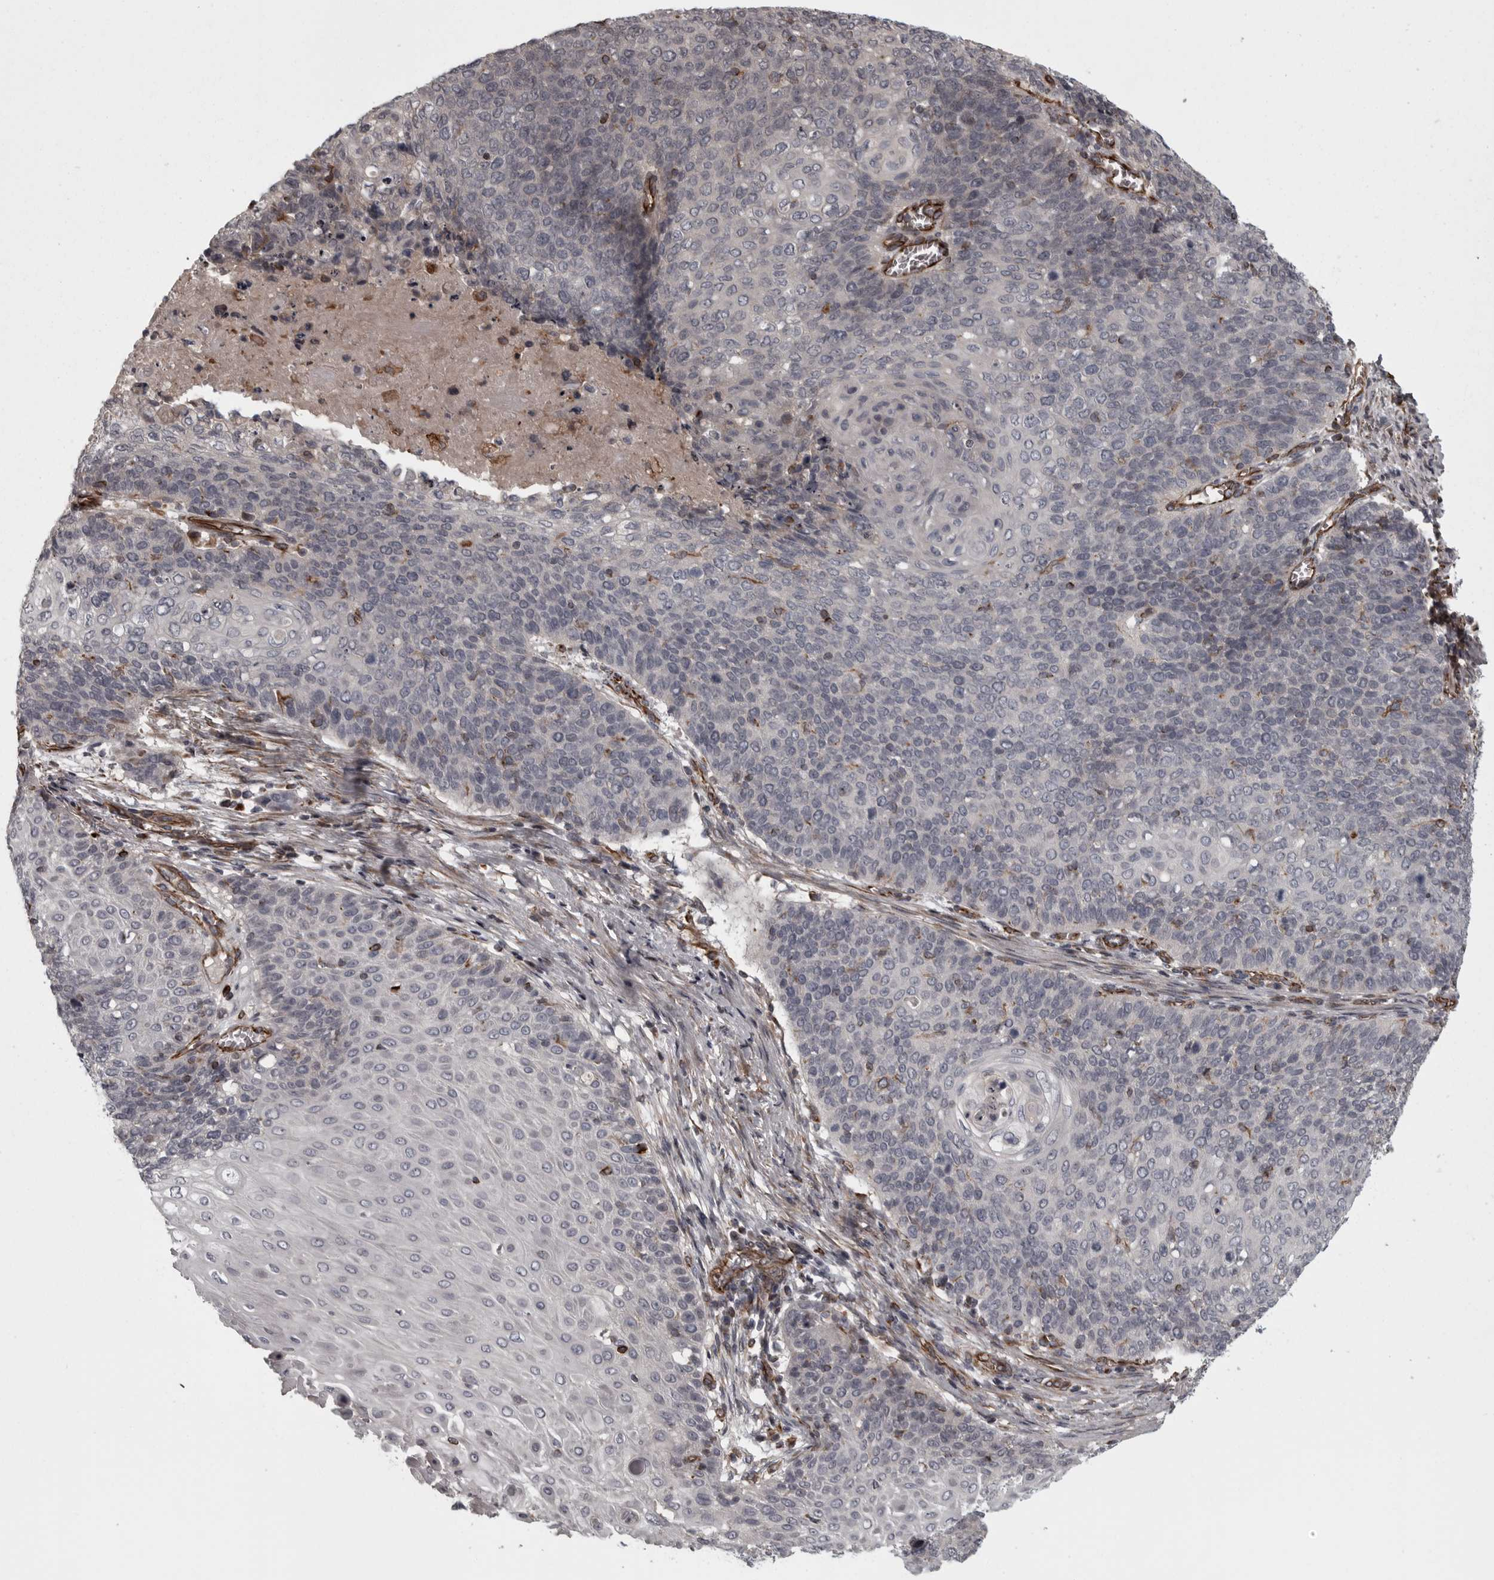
{"staining": {"intensity": "negative", "quantity": "none", "location": "none"}, "tissue": "cervical cancer", "cell_type": "Tumor cells", "image_type": "cancer", "snomed": [{"axis": "morphology", "description": "Squamous cell carcinoma, NOS"}, {"axis": "topography", "description": "Cervix"}], "caption": "Immunohistochemistry (IHC) photomicrograph of human cervical cancer (squamous cell carcinoma) stained for a protein (brown), which demonstrates no expression in tumor cells. (DAB immunohistochemistry, high magnification).", "gene": "FAAP100", "patient": {"sex": "female", "age": 39}}